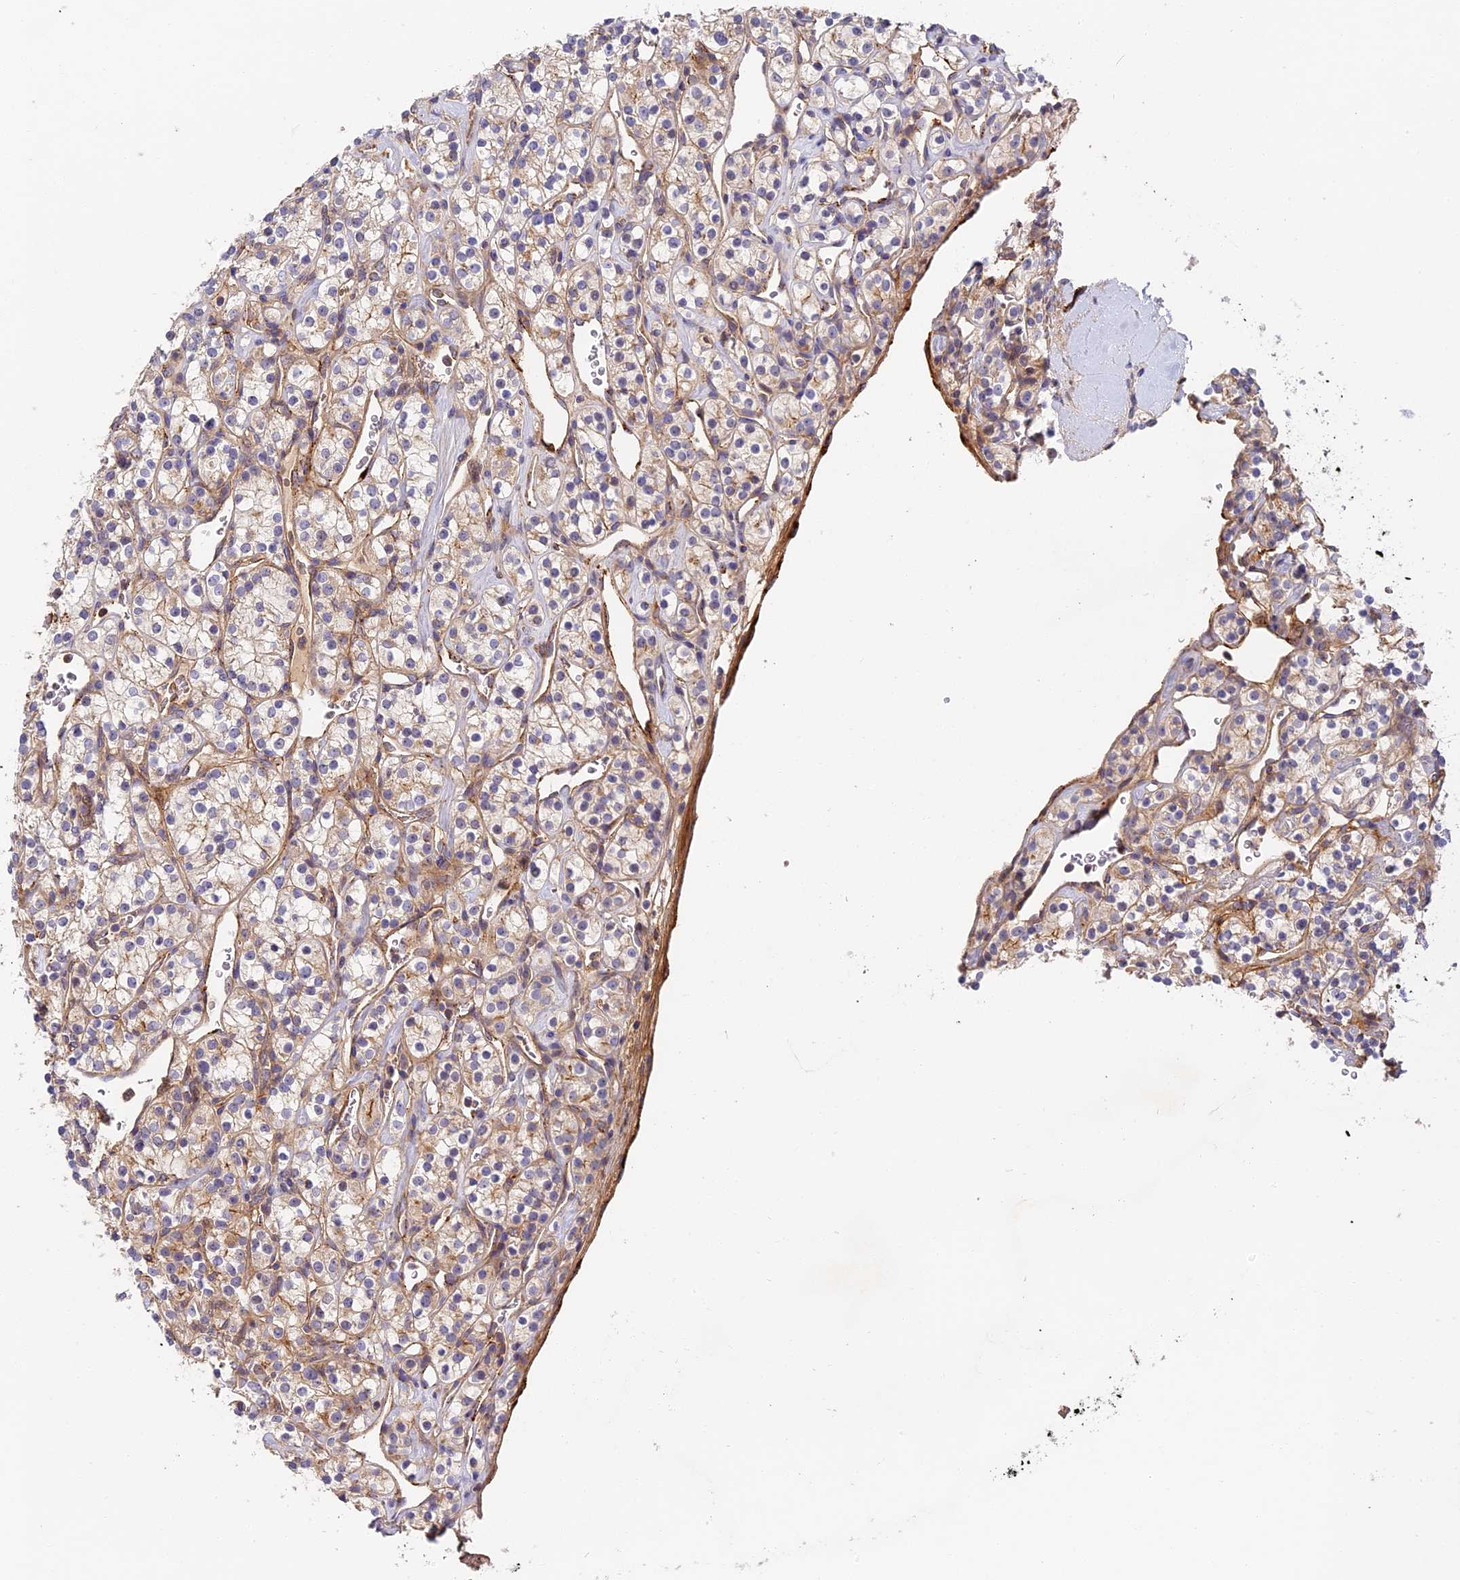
{"staining": {"intensity": "weak", "quantity": "<25%", "location": "cytoplasmic/membranous"}, "tissue": "renal cancer", "cell_type": "Tumor cells", "image_type": "cancer", "snomed": [{"axis": "morphology", "description": "Adenocarcinoma, NOS"}, {"axis": "topography", "description": "Kidney"}], "caption": "Immunohistochemistry micrograph of neoplastic tissue: renal adenocarcinoma stained with DAB (3,3'-diaminobenzidine) displays no significant protein expression in tumor cells.", "gene": "MISP3", "patient": {"sex": "male", "age": 77}}